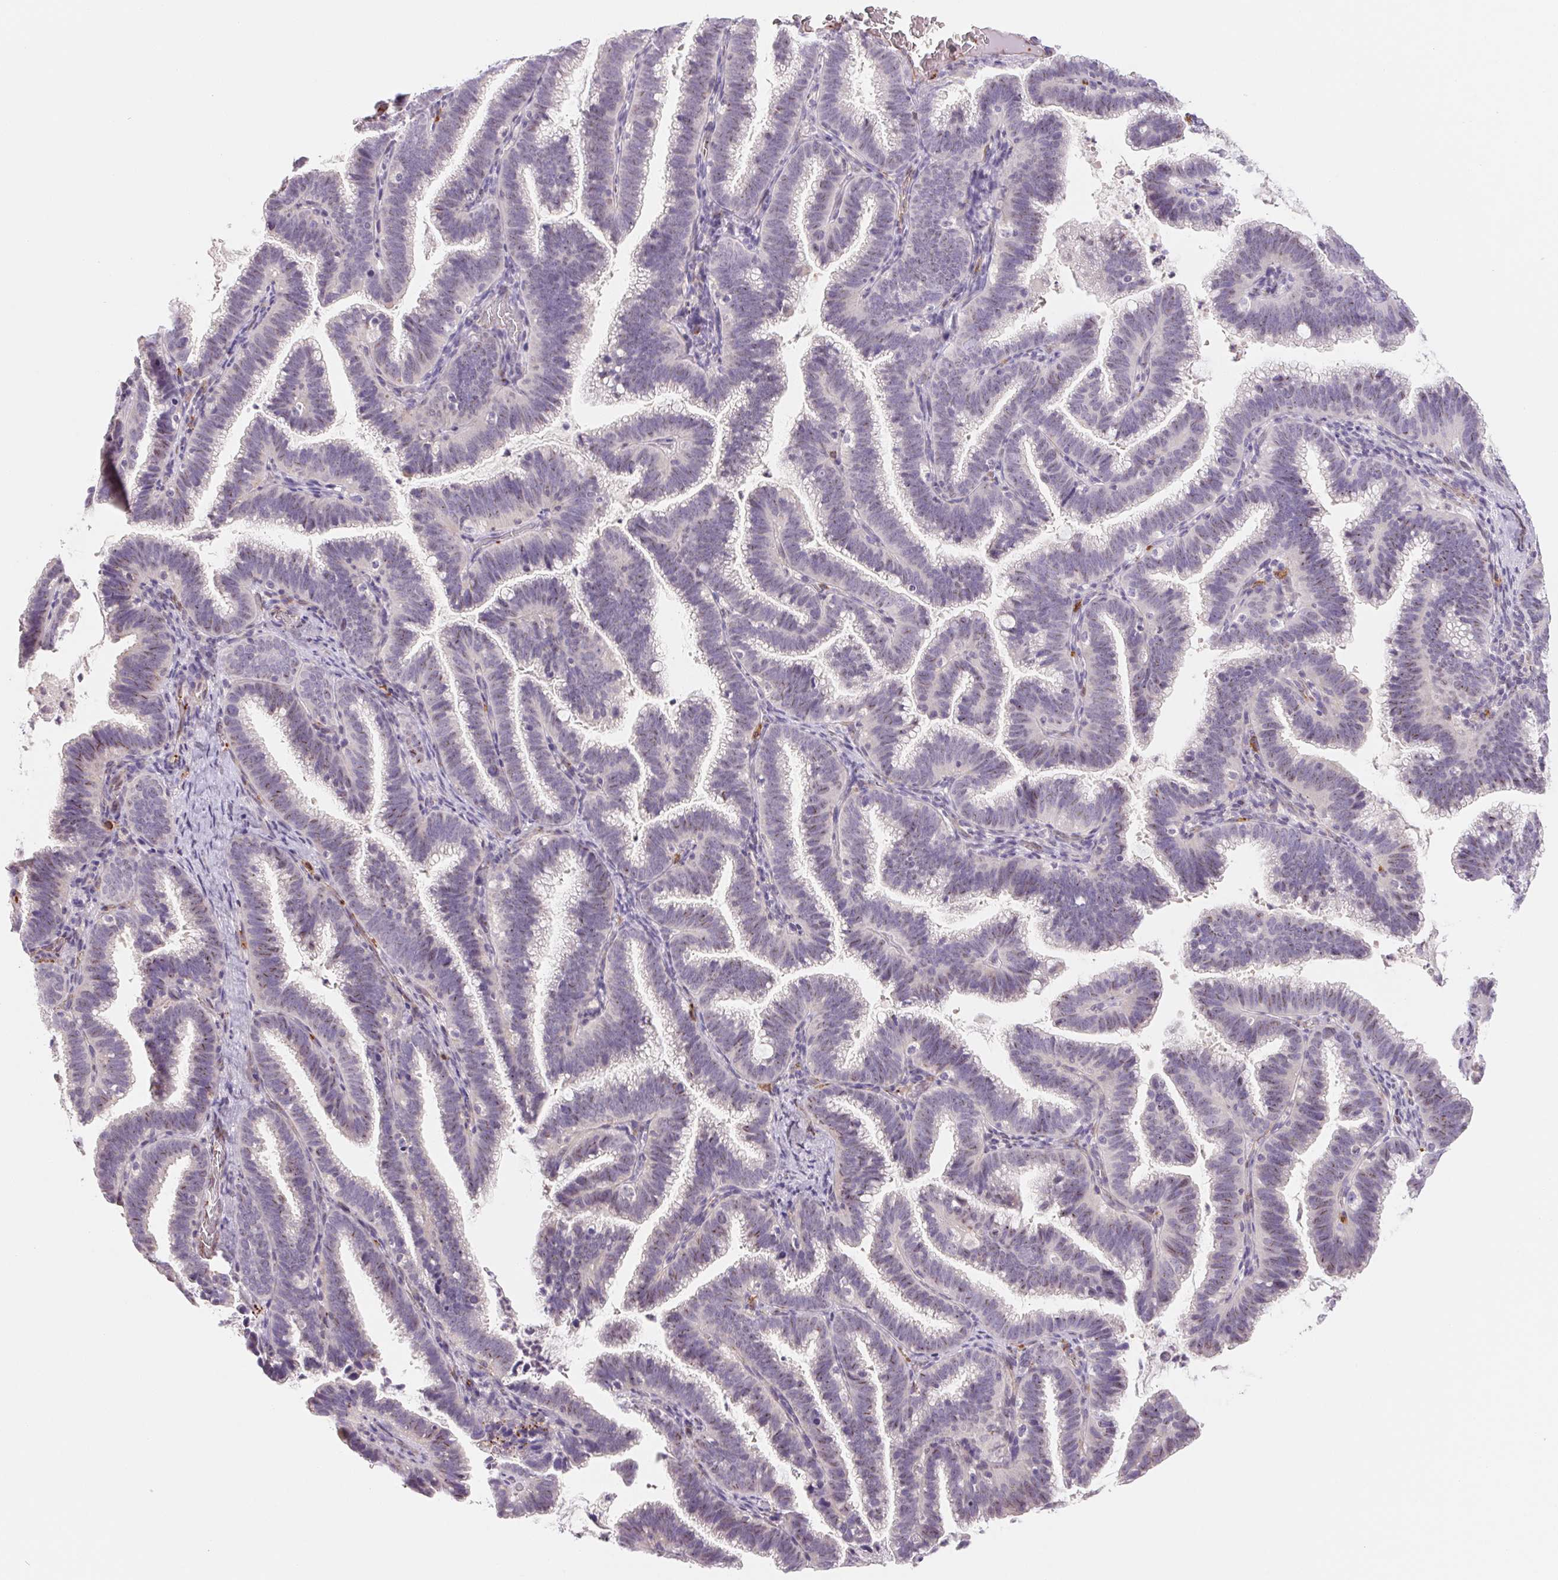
{"staining": {"intensity": "negative", "quantity": "none", "location": "none"}, "tissue": "cervical cancer", "cell_type": "Tumor cells", "image_type": "cancer", "snomed": [{"axis": "morphology", "description": "Adenocarcinoma, NOS"}, {"axis": "topography", "description": "Cervix"}], "caption": "Immunohistochemical staining of human cervical cancer displays no significant staining in tumor cells.", "gene": "ANKRD13B", "patient": {"sex": "female", "age": 61}}